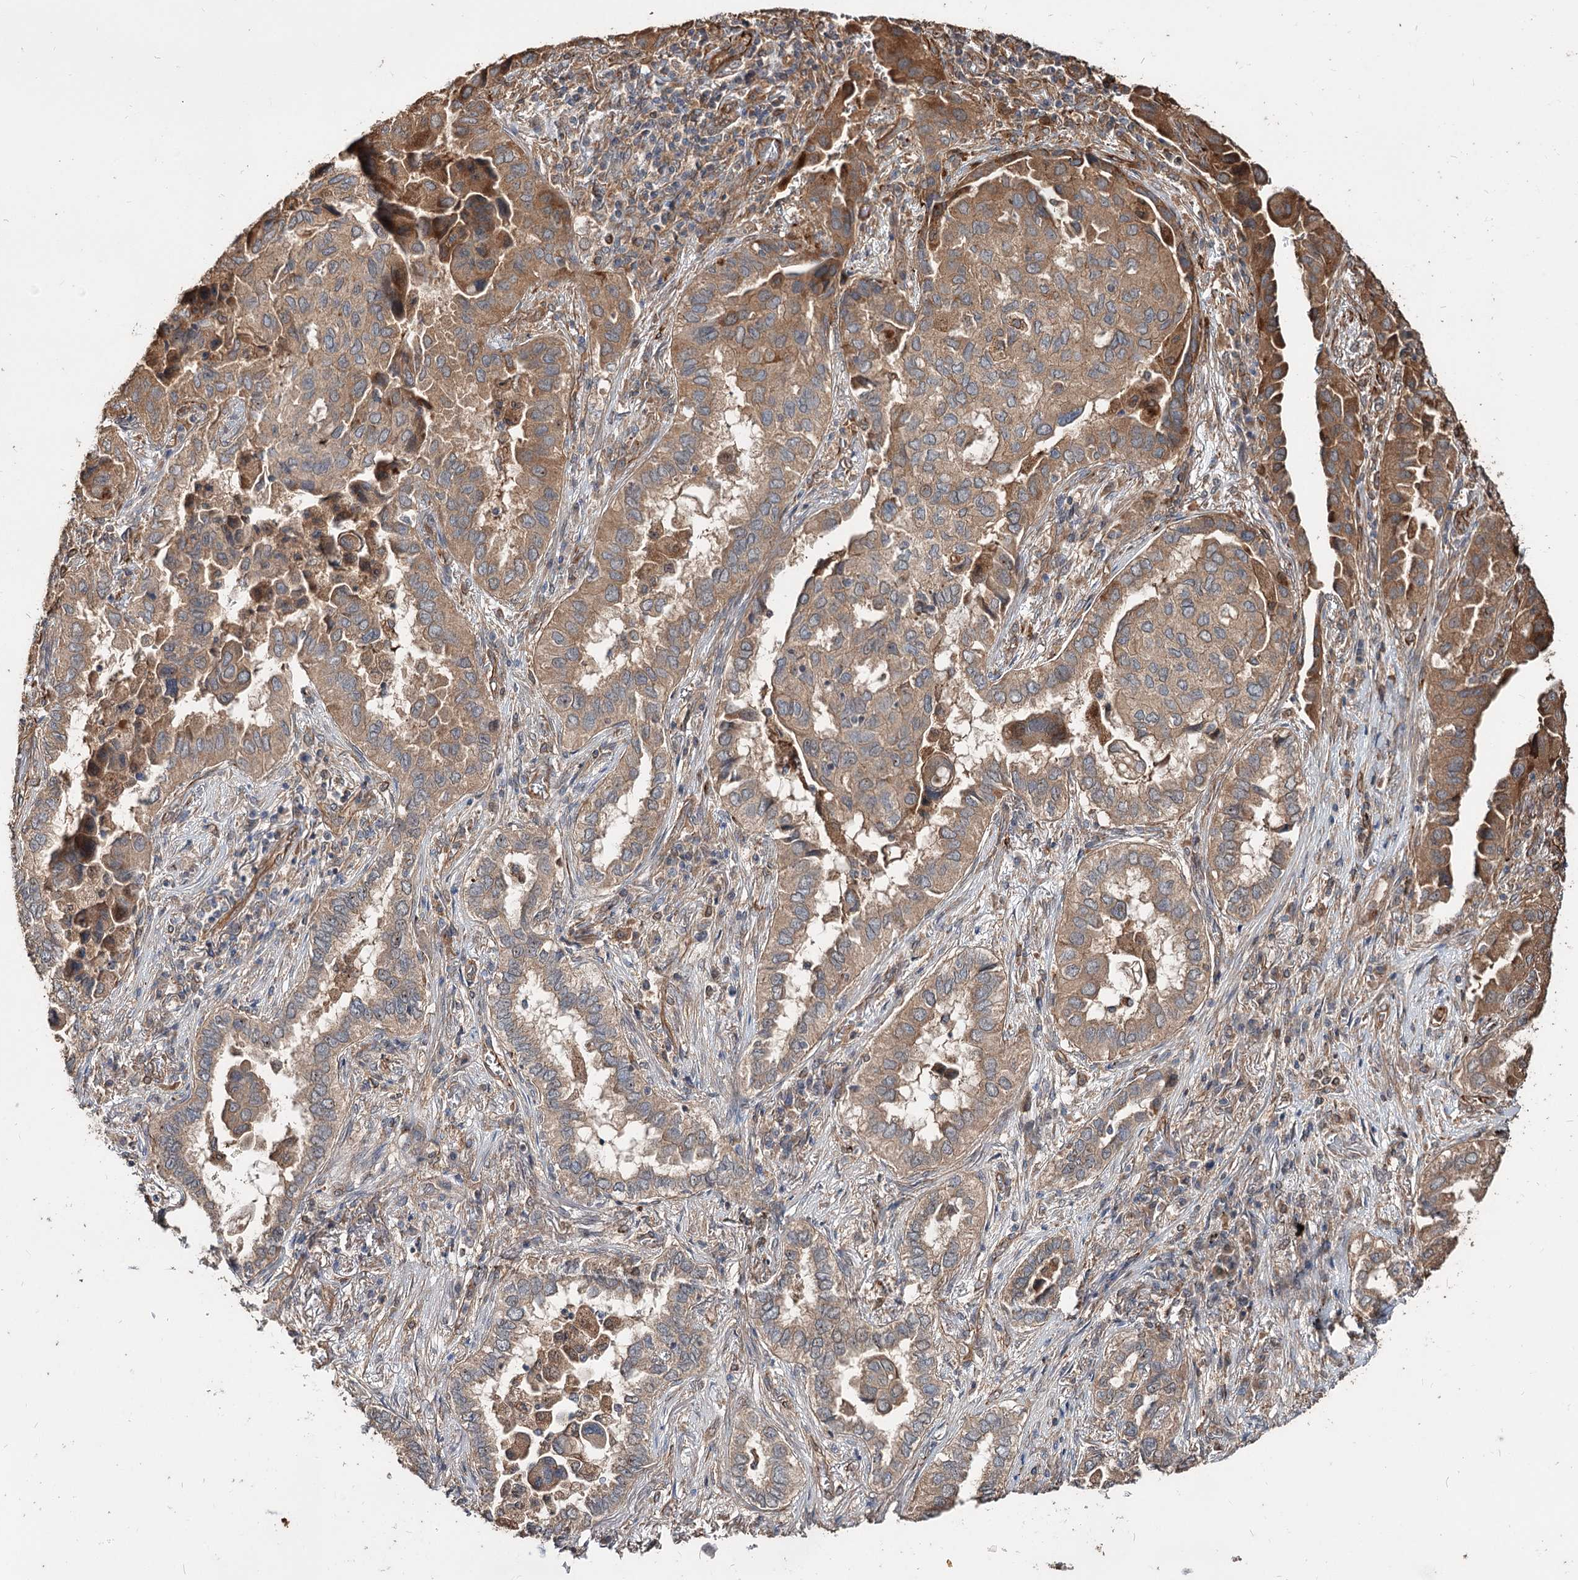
{"staining": {"intensity": "moderate", "quantity": ">75%", "location": "cytoplasmic/membranous"}, "tissue": "lung cancer", "cell_type": "Tumor cells", "image_type": "cancer", "snomed": [{"axis": "morphology", "description": "Adenocarcinoma, NOS"}, {"axis": "topography", "description": "Lung"}], "caption": "Immunohistochemical staining of human lung adenocarcinoma demonstrates medium levels of moderate cytoplasmic/membranous protein expression in approximately >75% of tumor cells. (DAB (3,3'-diaminobenzidine) IHC, brown staining for protein, blue staining for nuclei).", "gene": "SPART", "patient": {"sex": "female", "age": 76}}